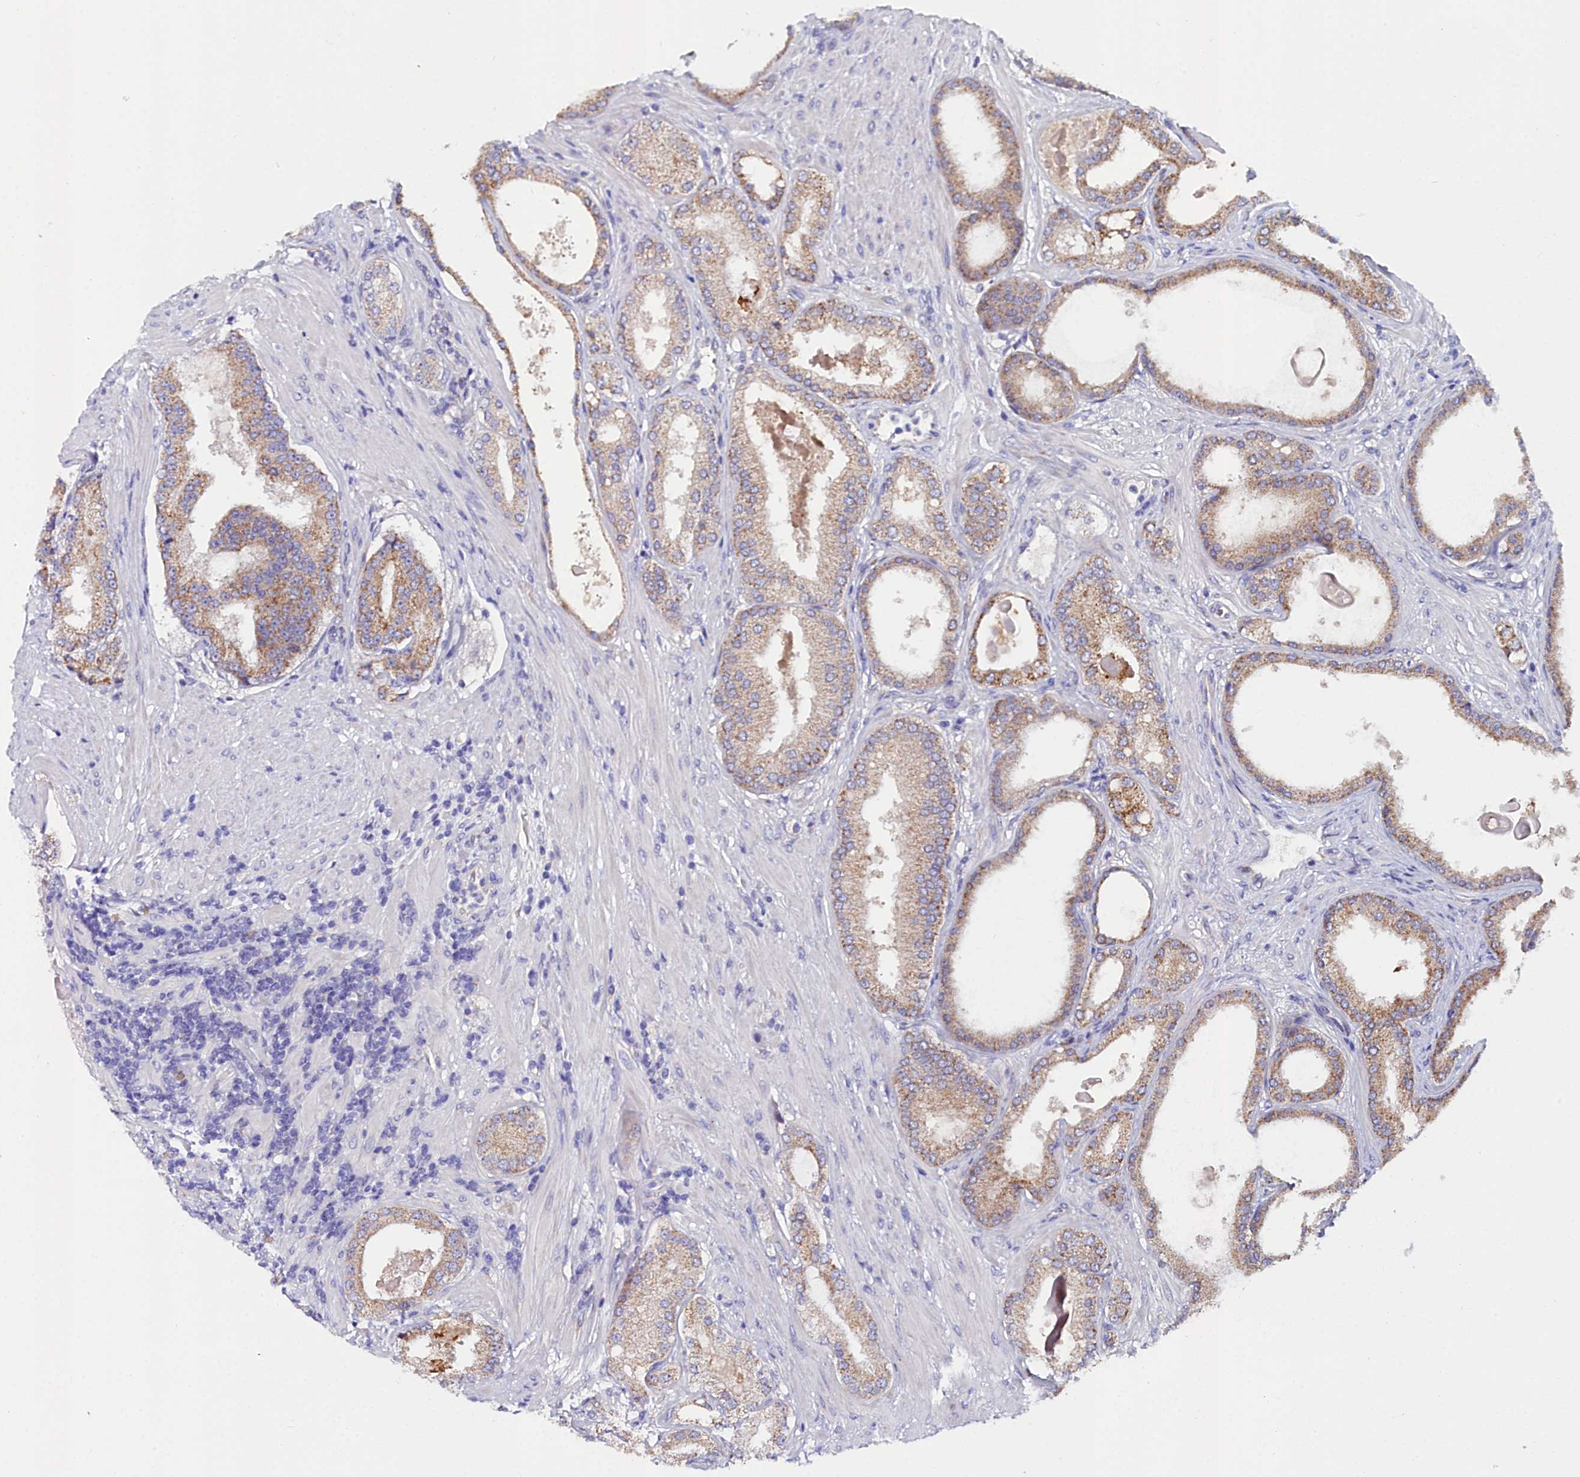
{"staining": {"intensity": "moderate", "quantity": ">75%", "location": "cytoplasmic/membranous"}, "tissue": "prostate cancer", "cell_type": "Tumor cells", "image_type": "cancer", "snomed": [{"axis": "morphology", "description": "Adenocarcinoma, Low grade"}, {"axis": "topography", "description": "Prostate"}], "caption": "The image exhibits immunohistochemical staining of prostate cancer (low-grade adenocarcinoma). There is moderate cytoplasmic/membranous expression is appreciated in approximately >75% of tumor cells.", "gene": "SLC49A3", "patient": {"sex": "male", "age": 59}}